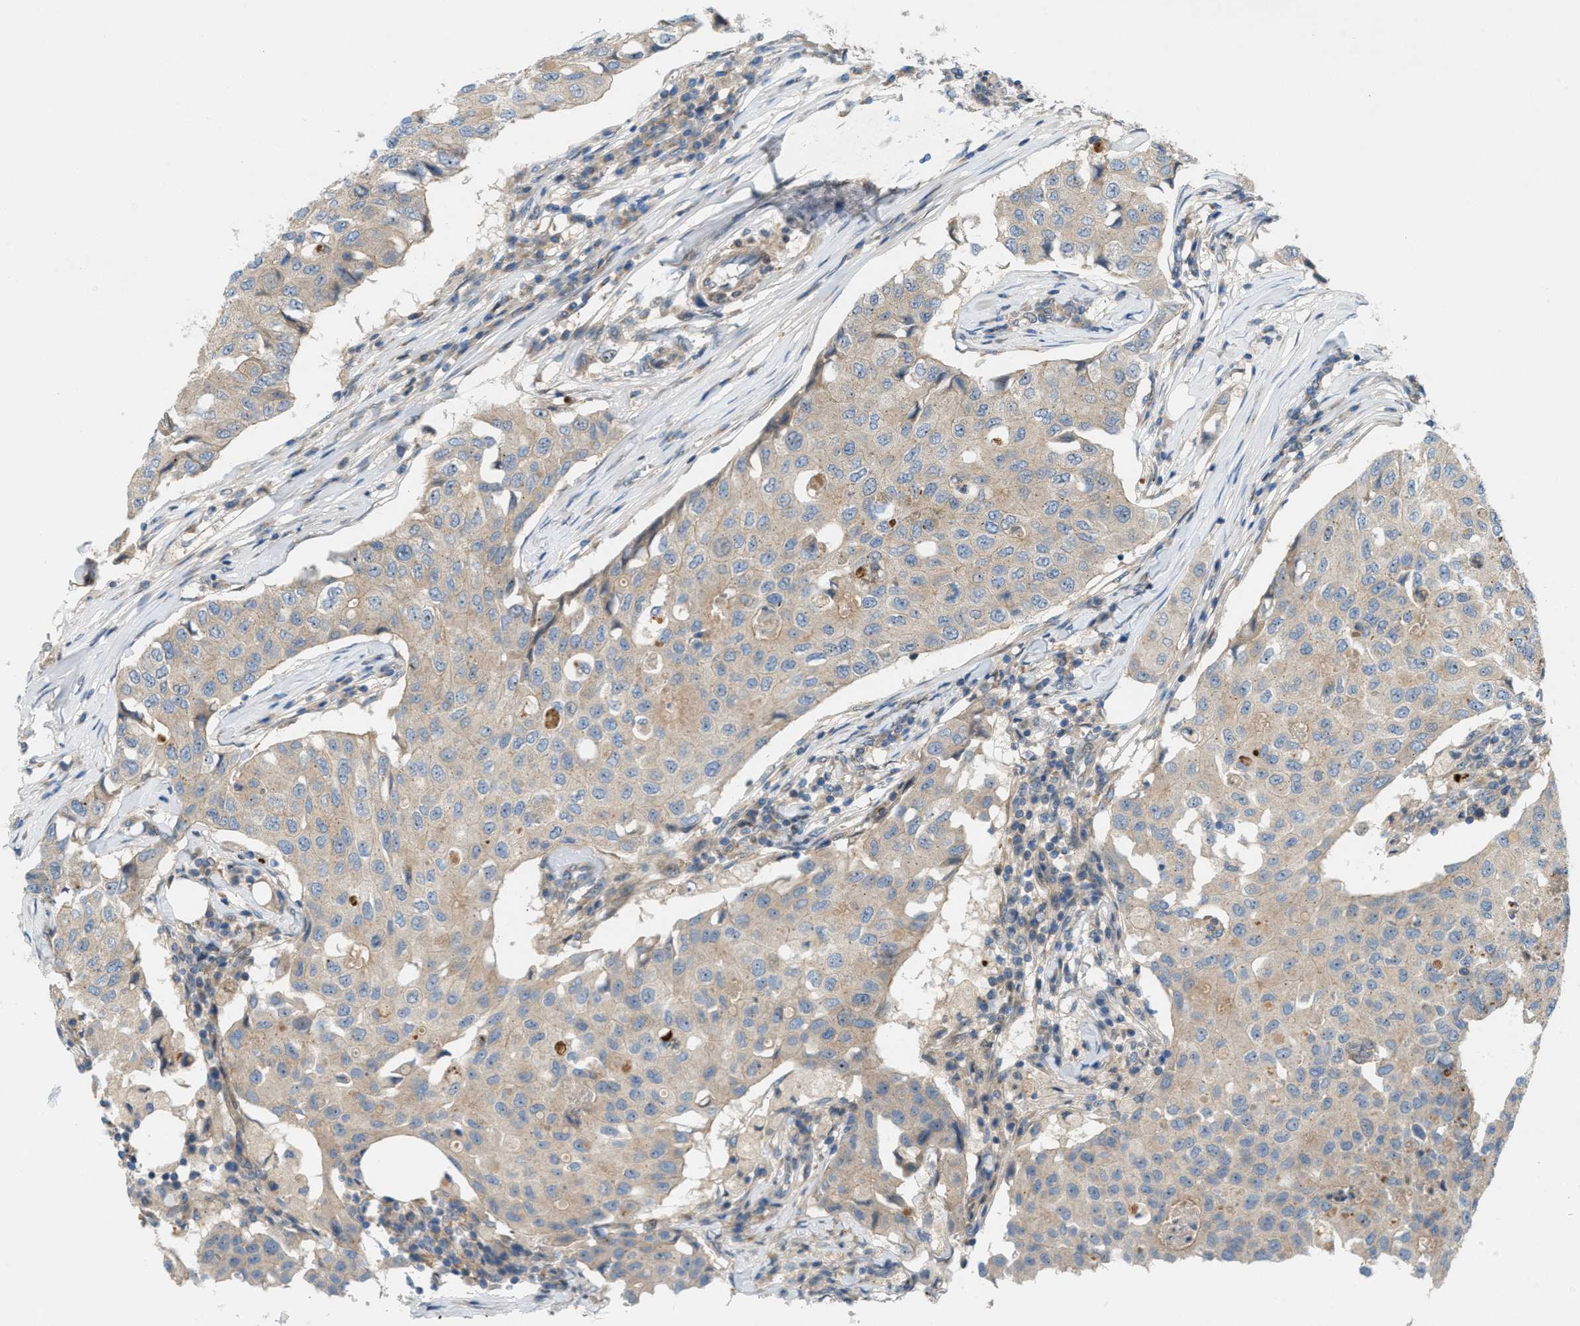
{"staining": {"intensity": "weak", "quantity": "25%-75%", "location": "cytoplasmic/membranous"}, "tissue": "breast cancer", "cell_type": "Tumor cells", "image_type": "cancer", "snomed": [{"axis": "morphology", "description": "Duct carcinoma"}, {"axis": "topography", "description": "Breast"}], "caption": "Weak cytoplasmic/membranous staining is present in approximately 25%-75% of tumor cells in breast infiltrating ductal carcinoma. Using DAB (3,3'-diaminobenzidine) (brown) and hematoxylin (blue) stains, captured at high magnification using brightfield microscopy.", "gene": "CYB5D1", "patient": {"sex": "female", "age": 80}}